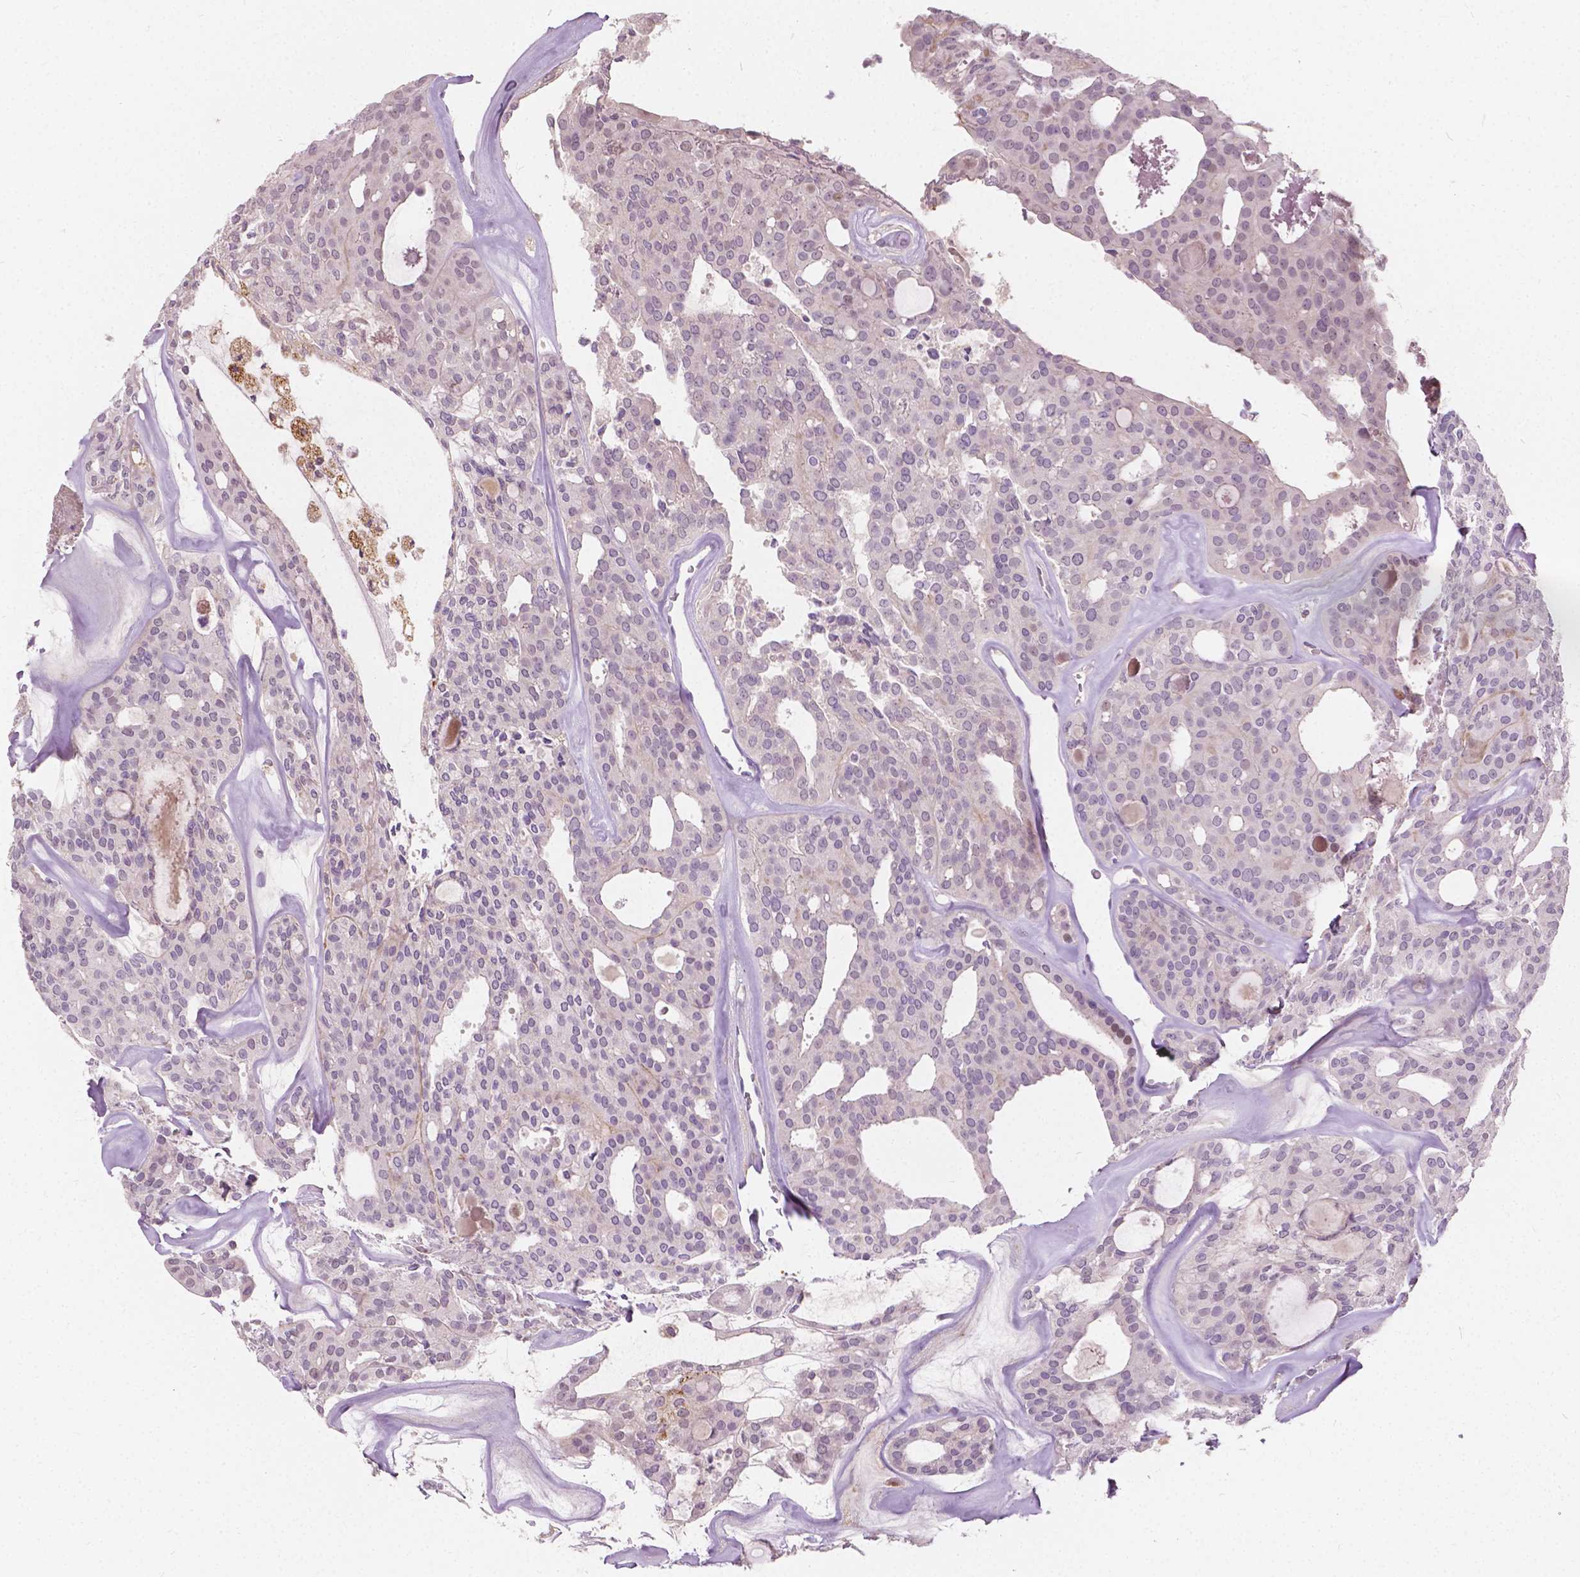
{"staining": {"intensity": "negative", "quantity": "none", "location": "none"}, "tissue": "thyroid cancer", "cell_type": "Tumor cells", "image_type": "cancer", "snomed": [{"axis": "morphology", "description": "Follicular adenoma carcinoma, NOS"}, {"axis": "topography", "description": "Thyroid gland"}], "caption": "Tumor cells show no significant positivity in thyroid follicular adenoma carcinoma. (Stains: DAB IHC with hematoxylin counter stain, Microscopy: brightfield microscopy at high magnification).", "gene": "DLX6", "patient": {"sex": "male", "age": 75}}